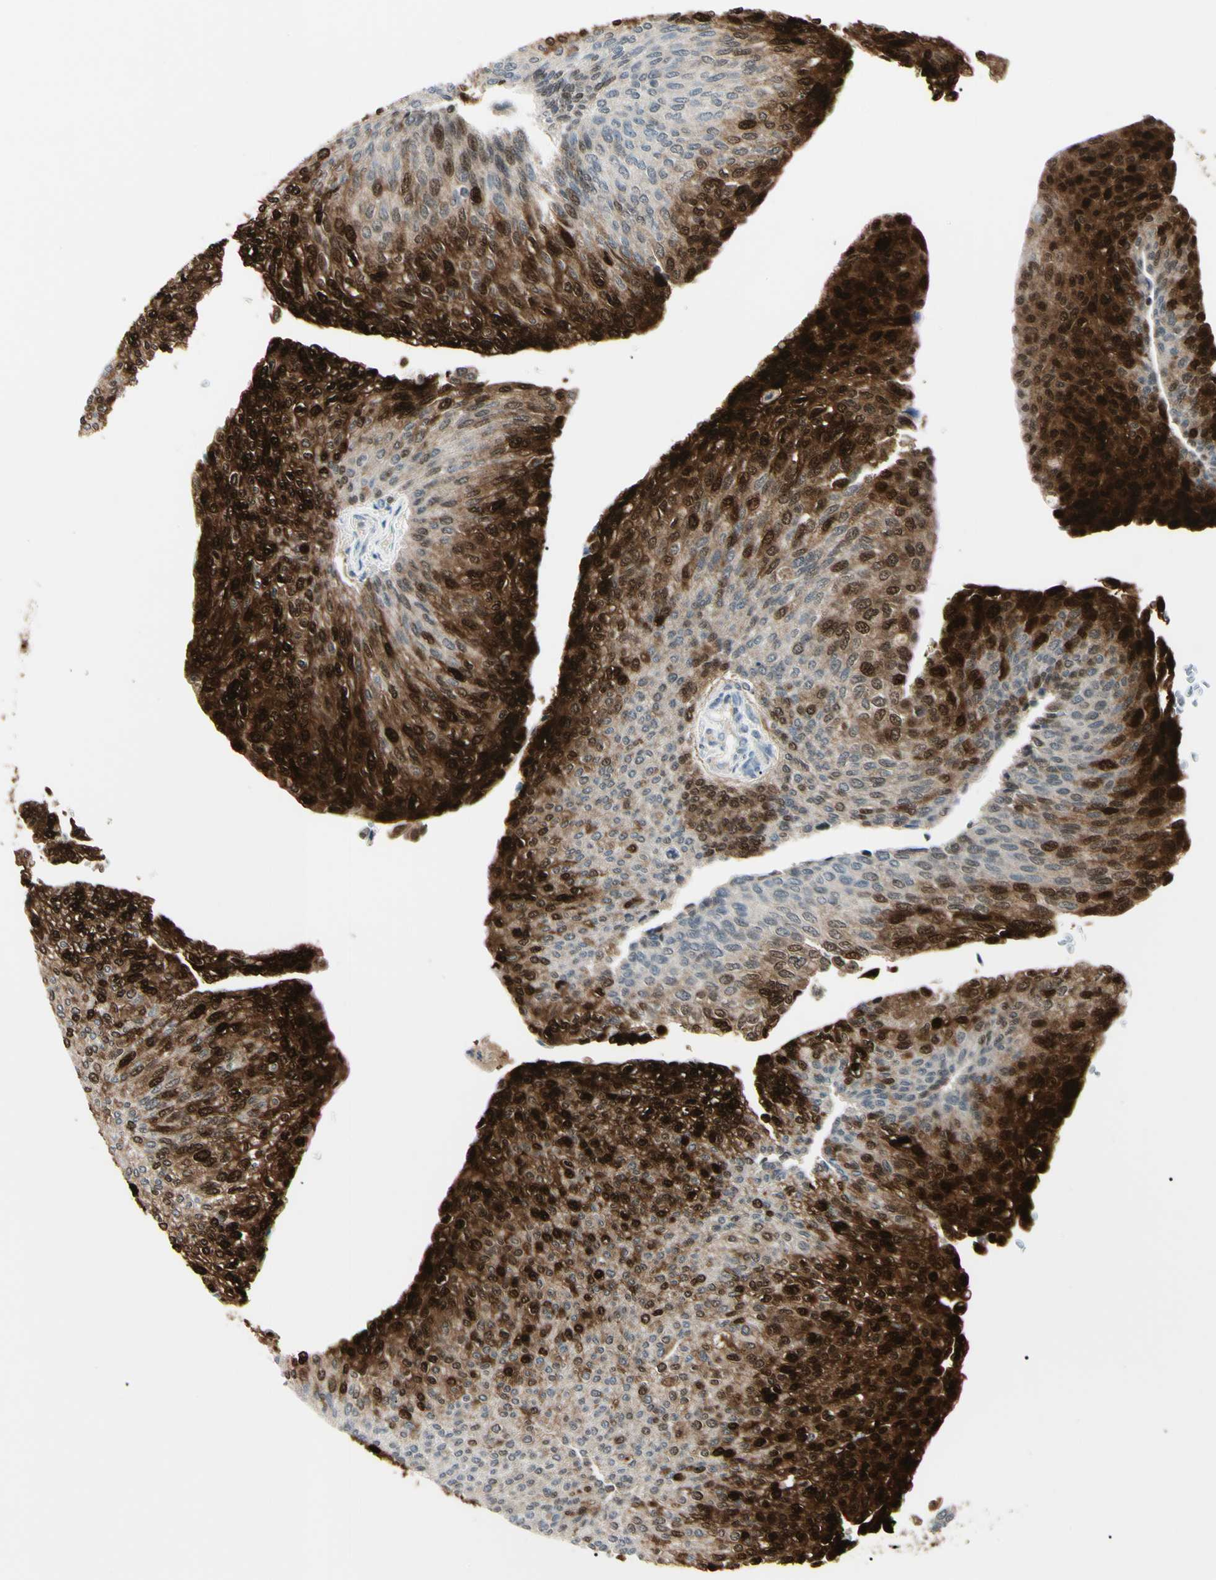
{"staining": {"intensity": "strong", "quantity": "25%-75%", "location": "cytoplasmic/membranous,nuclear"}, "tissue": "urothelial cancer", "cell_type": "Tumor cells", "image_type": "cancer", "snomed": [{"axis": "morphology", "description": "Urothelial carcinoma, Low grade"}, {"axis": "topography", "description": "Urinary bladder"}], "caption": "Urothelial carcinoma (low-grade) stained for a protein (brown) displays strong cytoplasmic/membranous and nuclear positive staining in about 25%-75% of tumor cells.", "gene": "PGK1", "patient": {"sex": "female", "age": 79}}